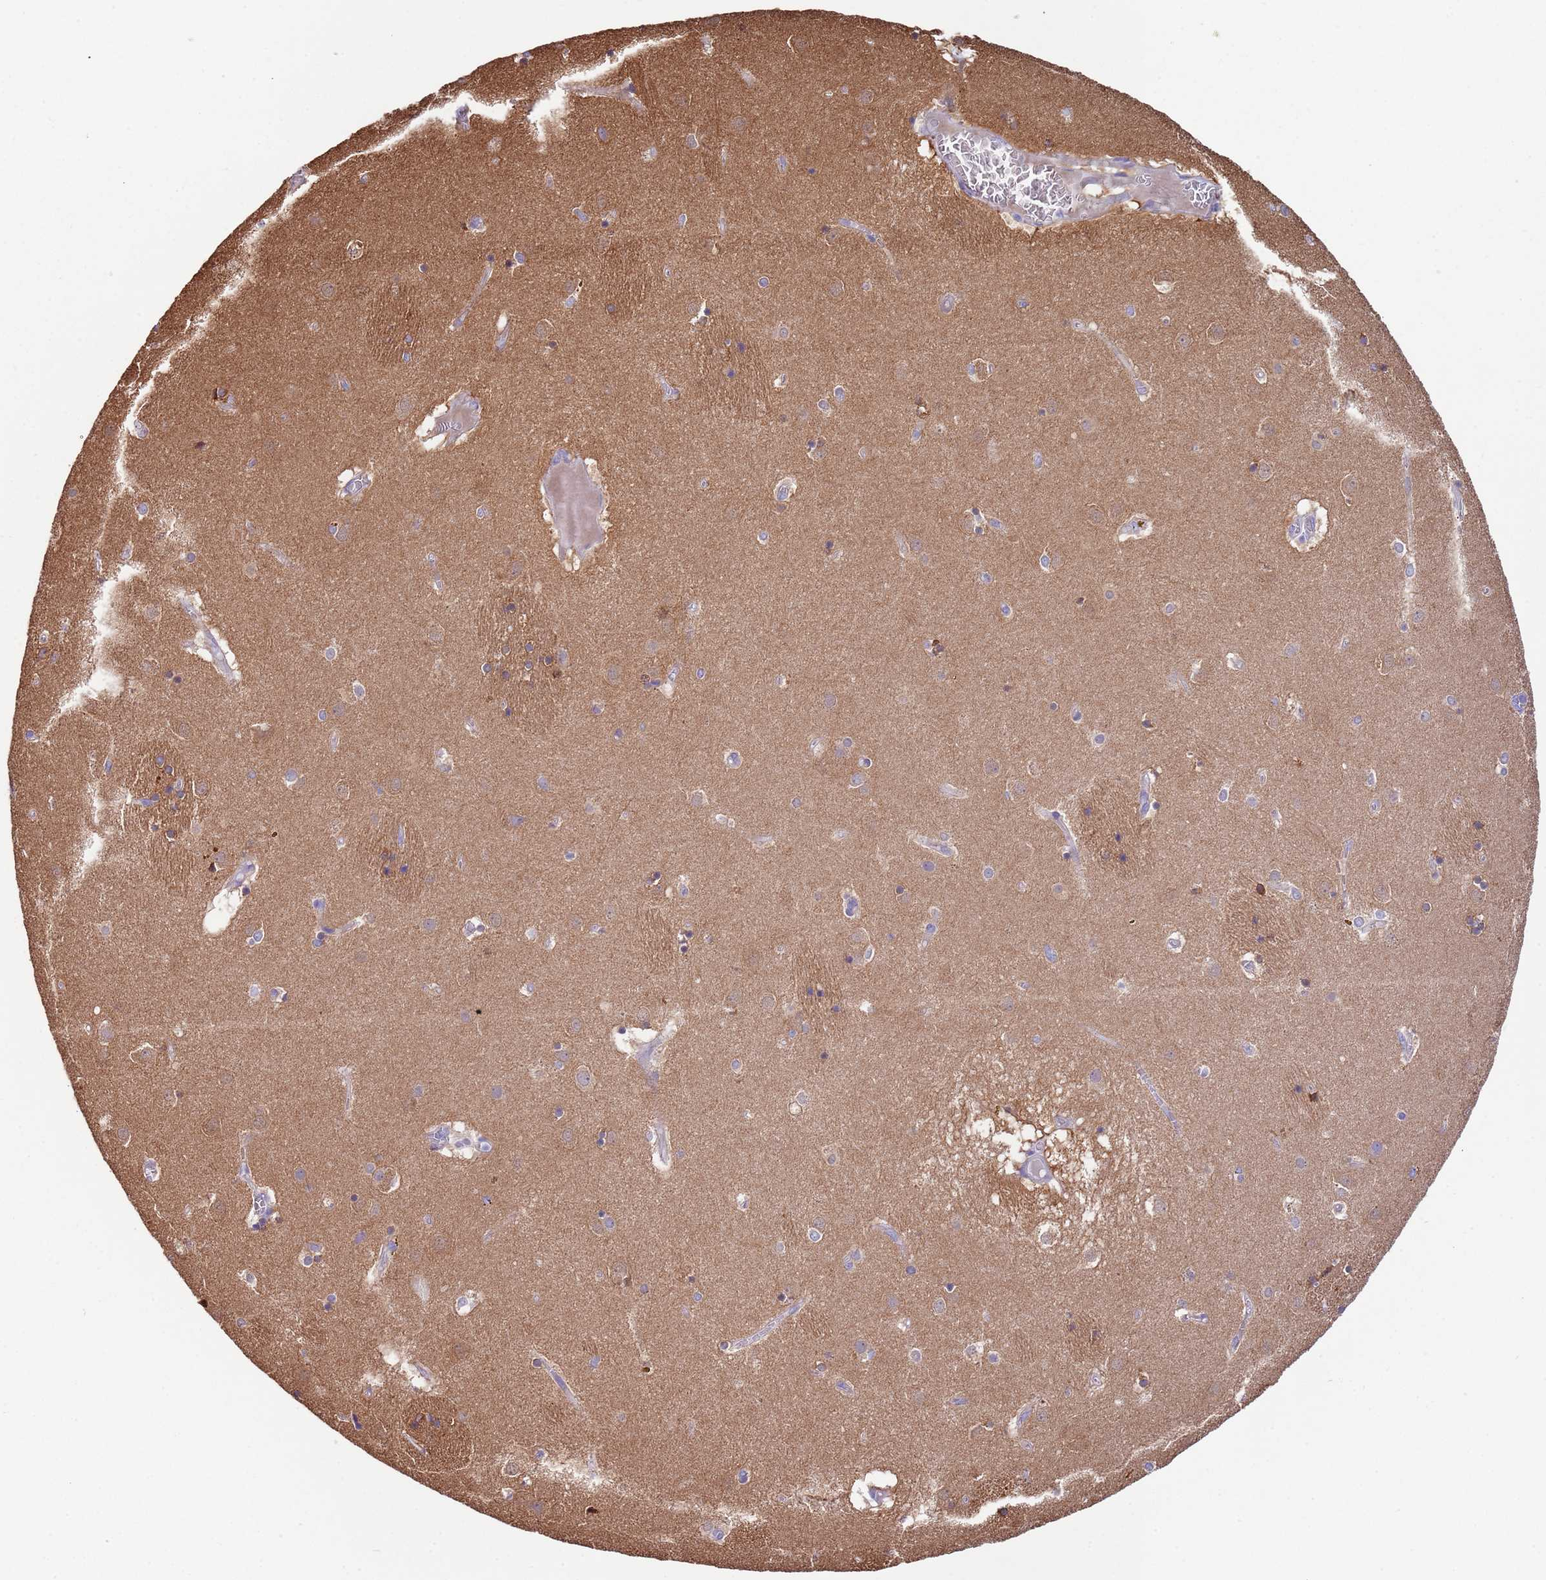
{"staining": {"intensity": "negative", "quantity": "none", "location": "none"}, "tissue": "caudate", "cell_type": "Glial cells", "image_type": "normal", "snomed": [{"axis": "morphology", "description": "Normal tissue, NOS"}, {"axis": "topography", "description": "Lateral ventricle wall"}], "caption": "An immunohistochemistry (IHC) histopathology image of normal caudate is shown. There is no staining in glial cells of caudate. (DAB (3,3'-diaminobenzidine) IHC with hematoxylin counter stain).", "gene": "LAMB4", "patient": {"sex": "male", "age": 70}}